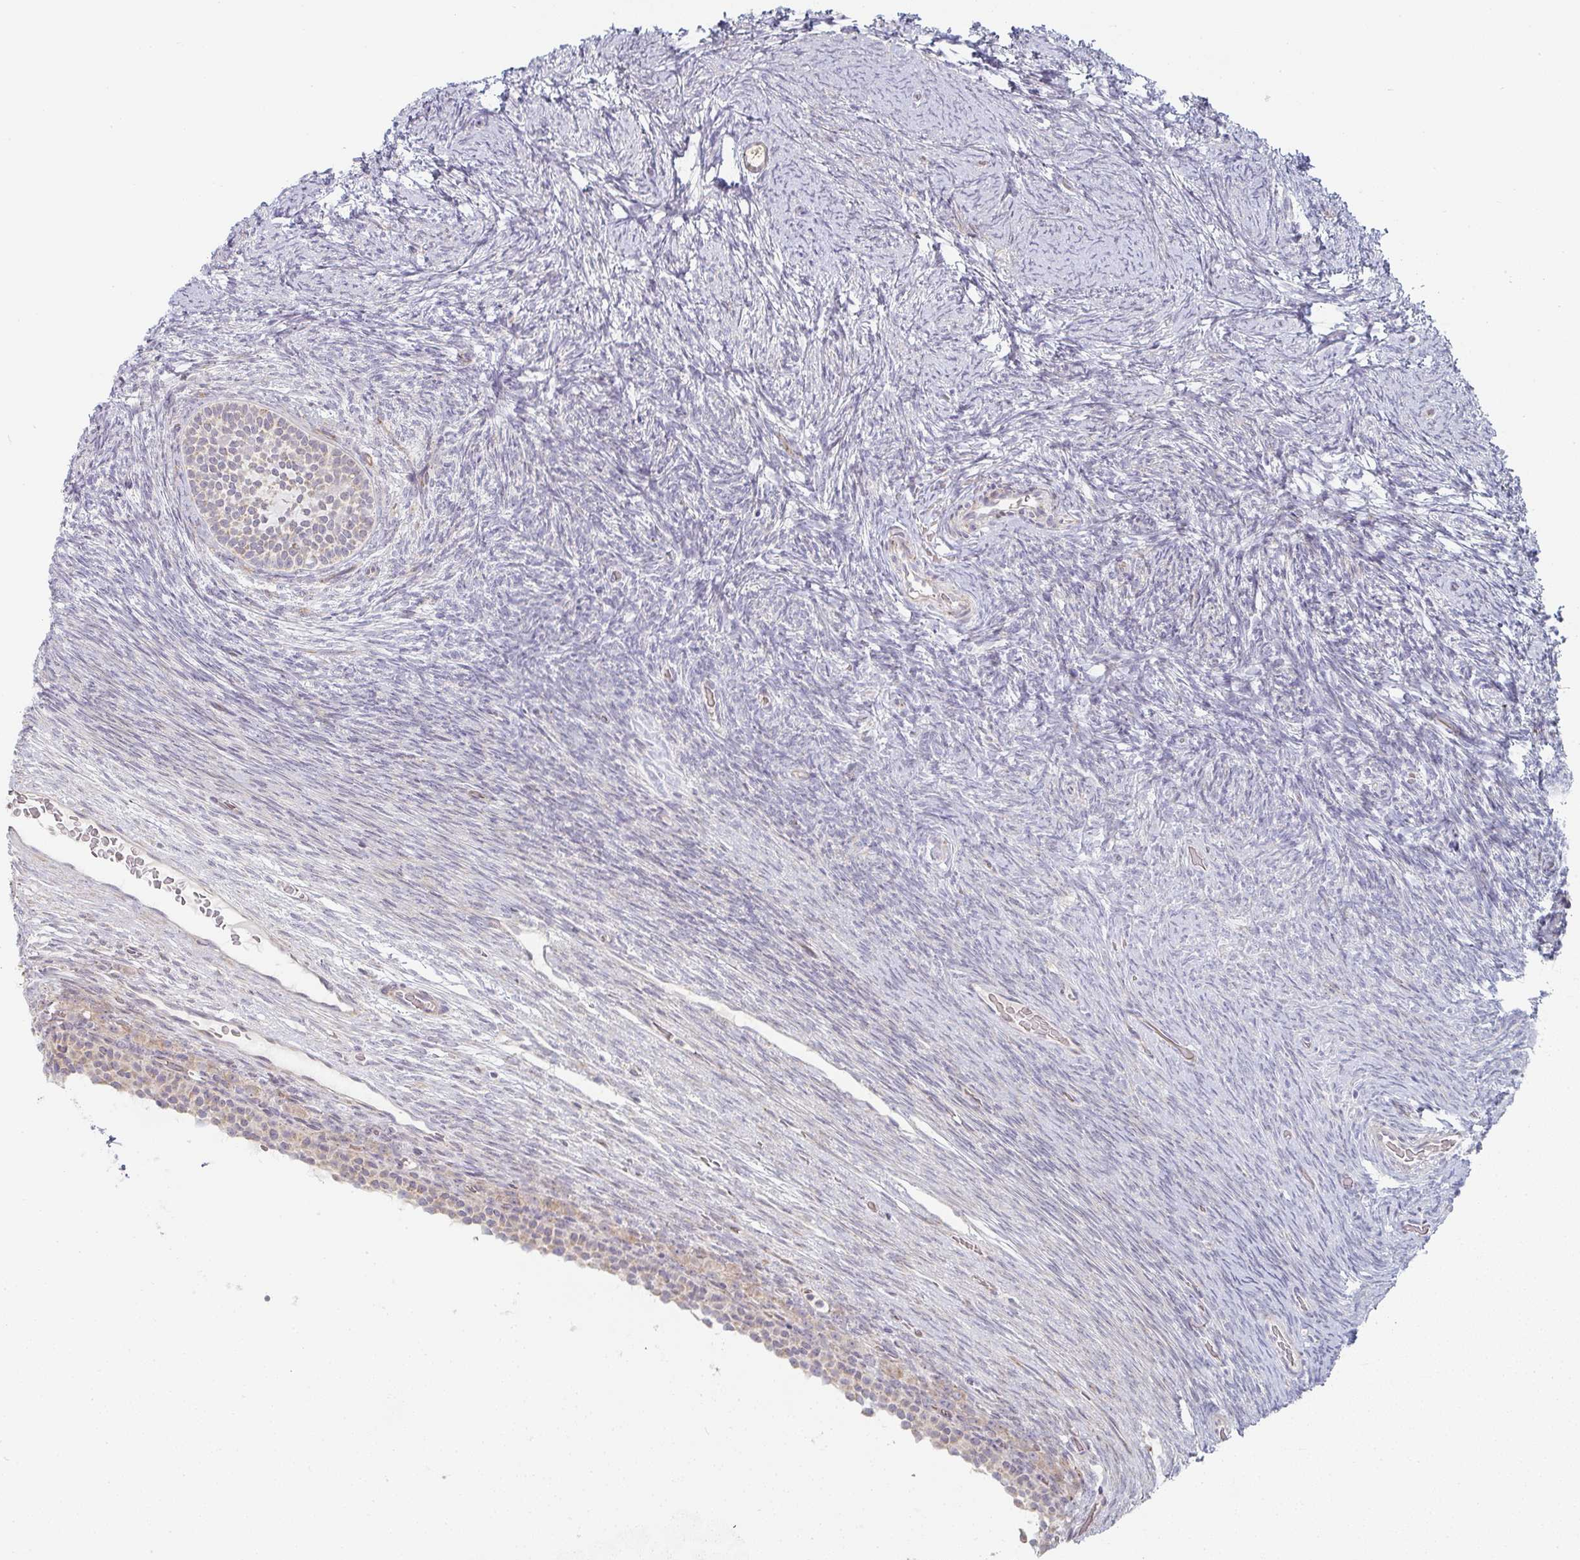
{"staining": {"intensity": "weak", "quantity": "<25%", "location": "cytoplasmic/membranous"}, "tissue": "ovary", "cell_type": "Follicle cells", "image_type": "normal", "snomed": [{"axis": "morphology", "description": "Normal tissue, NOS"}, {"axis": "topography", "description": "Ovary"}], "caption": "The photomicrograph shows no staining of follicle cells in benign ovary. (DAB immunohistochemistry with hematoxylin counter stain).", "gene": "ZNF526", "patient": {"sex": "female", "age": 34}}